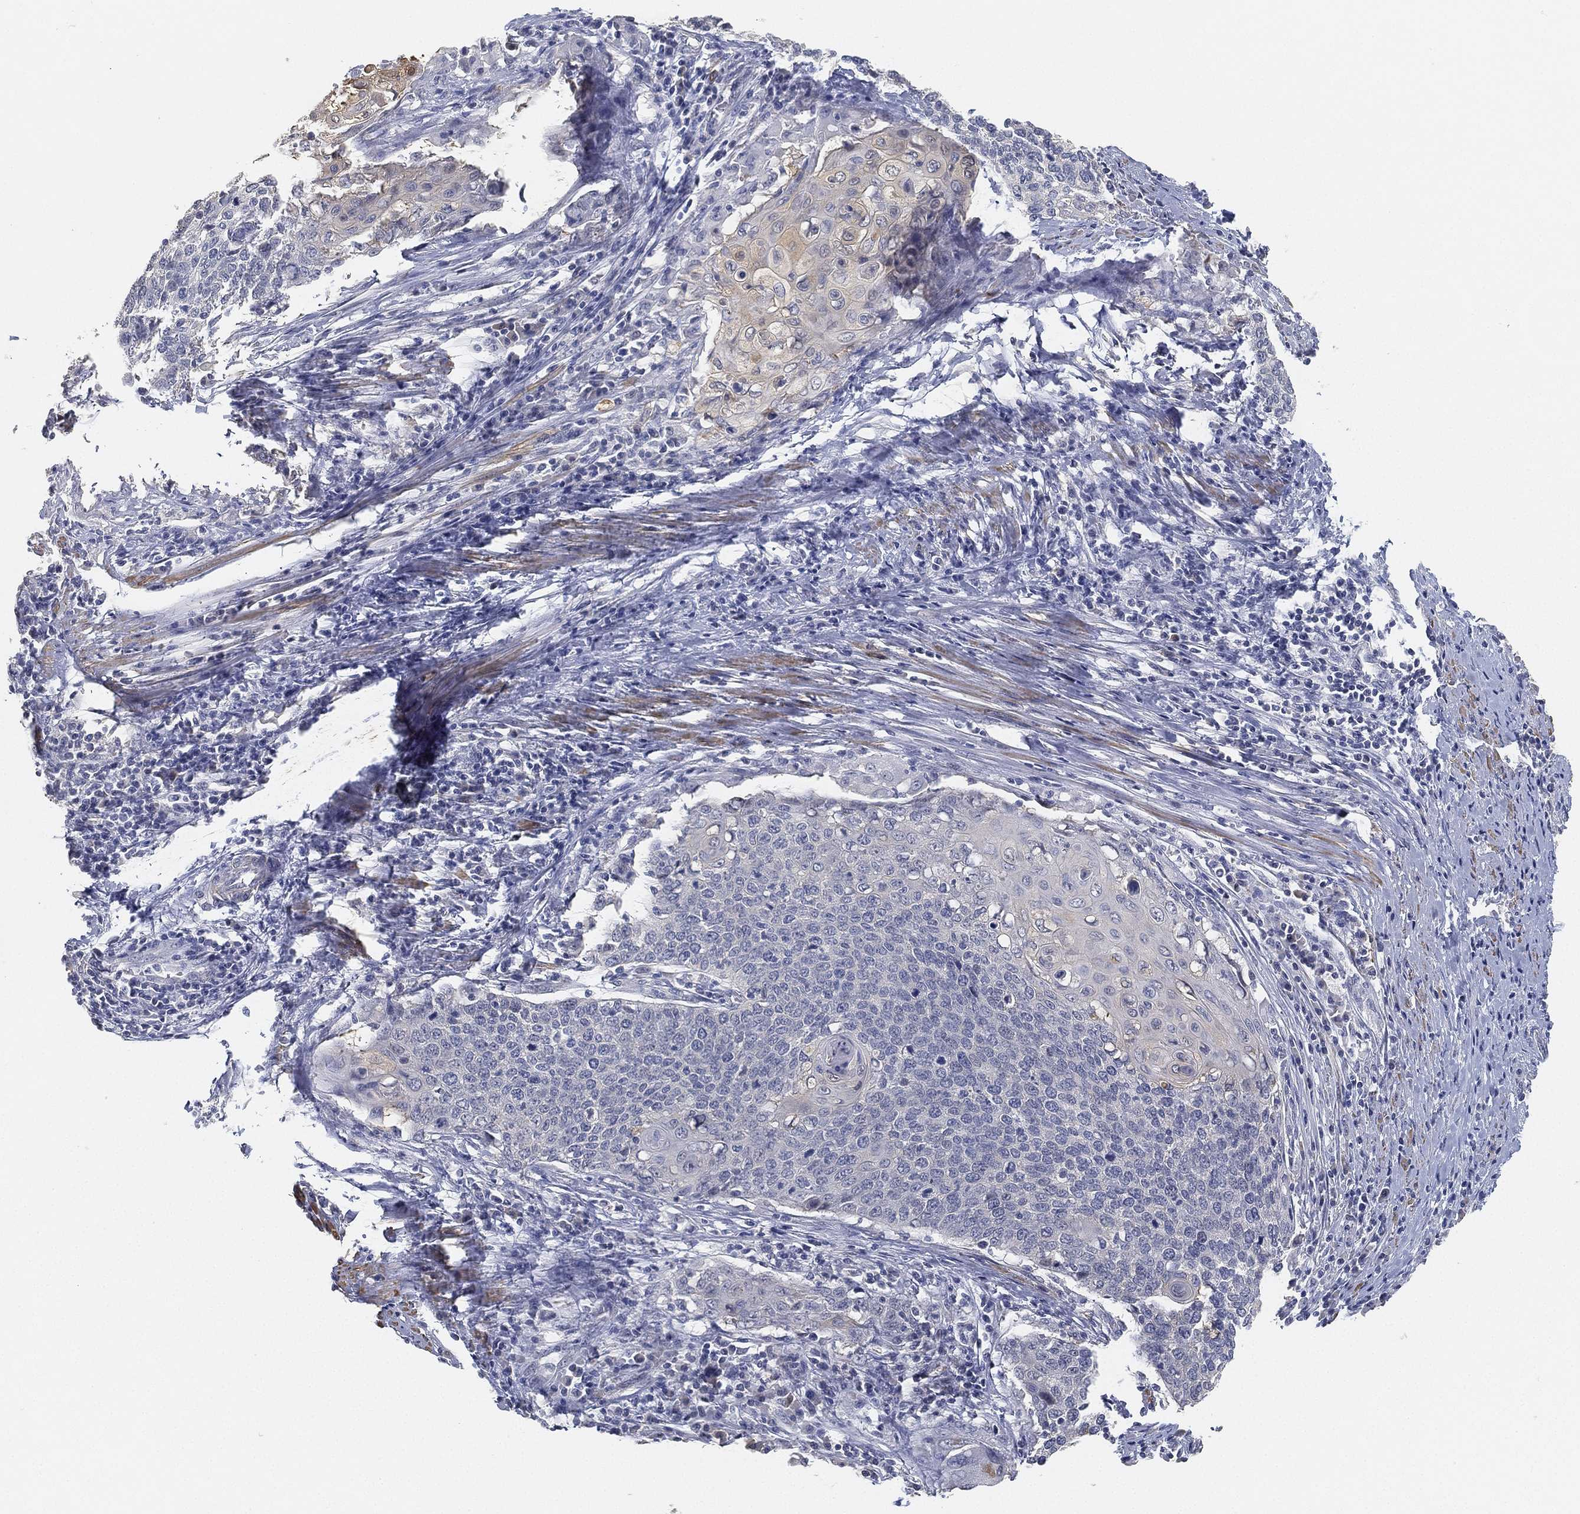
{"staining": {"intensity": "moderate", "quantity": "<25%", "location": "cytoplasmic/membranous"}, "tissue": "cervical cancer", "cell_type": "Tumor cells", "image_type": "cancer", "snomed": [{"axis": "morphology", "description": "Squamous cell carcinoma, NOS"}, {"axis": "topography", "description": "Cervix"}], "caption": "Protein staining demonstrates moderate cytoplasmic/membranous staining in approximately <25% of tumor cells in squamous cell carcinoma (cervical).", "gene": "GPR61", "patient": {"sex": "female", "age": 39}}